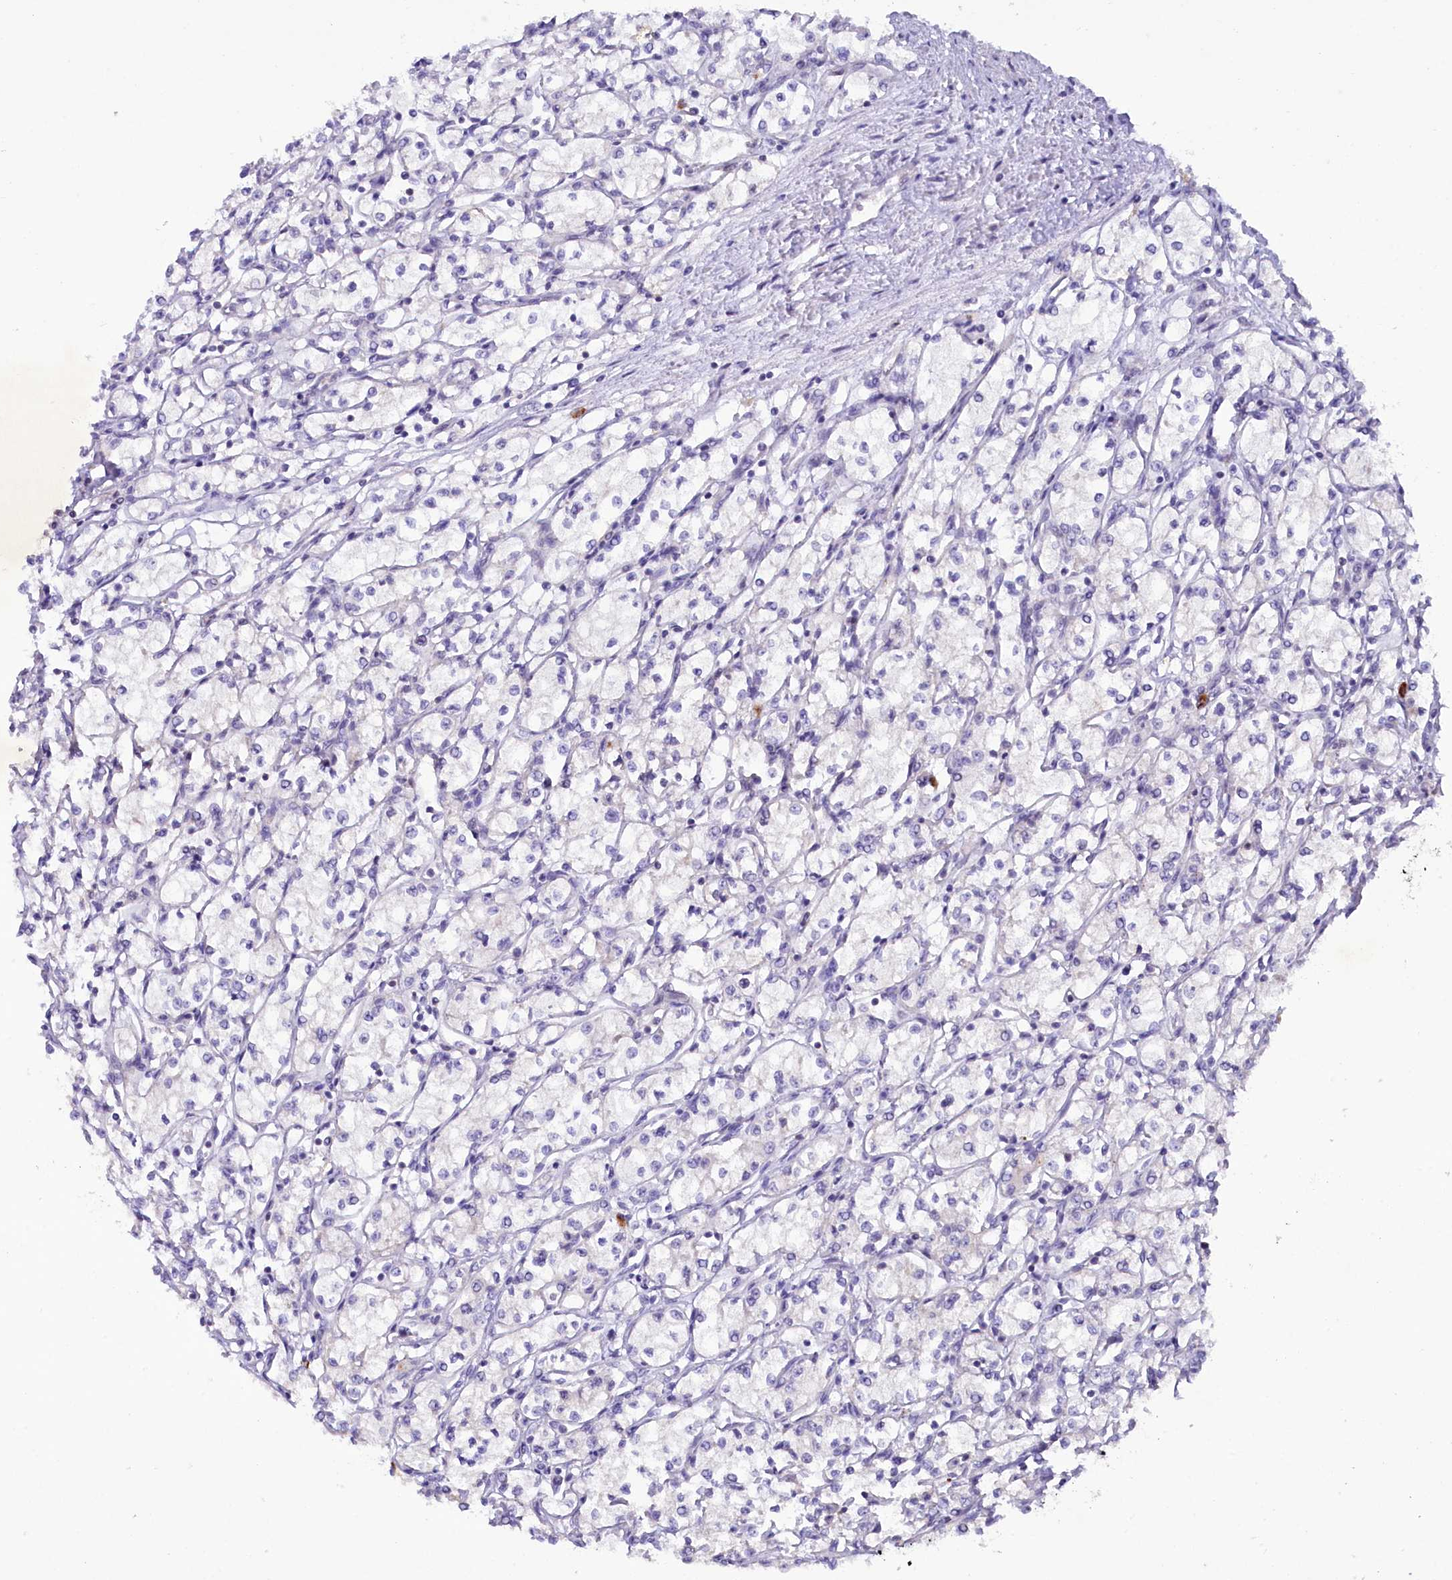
{"staining": {"intensity": "negative", "quantity": "none", "location": "none"}, "tissue": "renal cancer", "cell_type": "Tumor cells", "image_type": "cancer", "snomed": [{"axis": "morphology", "description": "Adenocarcinoma, NOS"}, {"axis": "topography", "description": "Kidney"}], "caption": "The micrograph demonstrates no significant positivity in tumor cells of renal cancer (adenocarcinoma).", "gene": "FAM111B", "patient": {"sex": "male", "age": 59}}